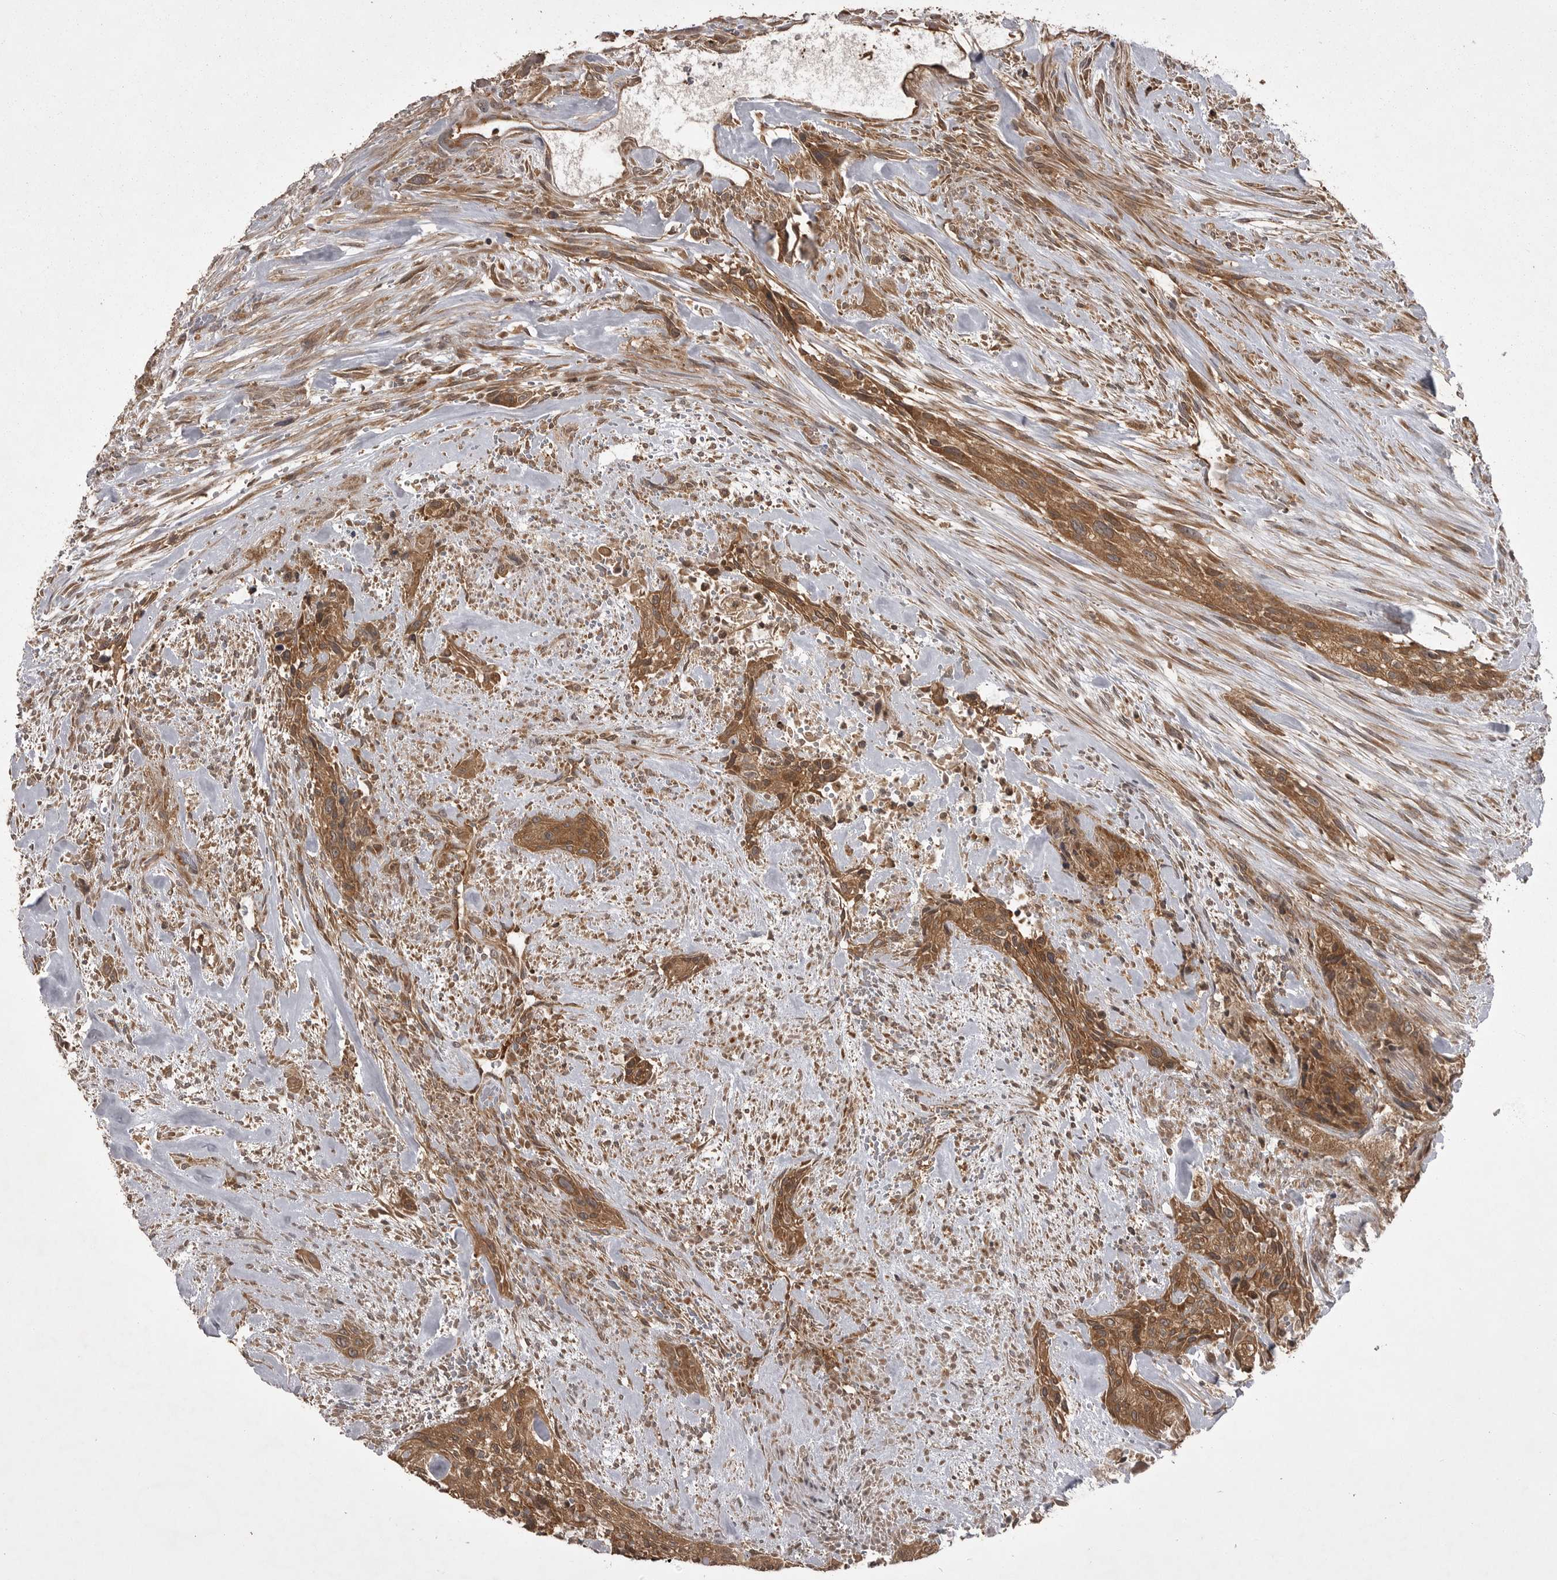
{"staining": {"intensity": "moderate", "quantity": ">75%", "location": "cytoplasmic/membranous"}, "tissue": "urothelial cancer", "cell_type": "Tumor cells", "image_type": "cancer", "snomed": [{"axis": "morphology", "description": "Urothelial carcinoma, High grade"}, {"axis": "topography", "description": "Urinary bladder"}], "caption": "Tumor cells show medium levels of moderate cytoplasmic/membranous expression in approximately >75% of cells in high-grade urothelial carcinoma.", "gene": "STK24", "patient": {"sex": "male", "age": 35}}